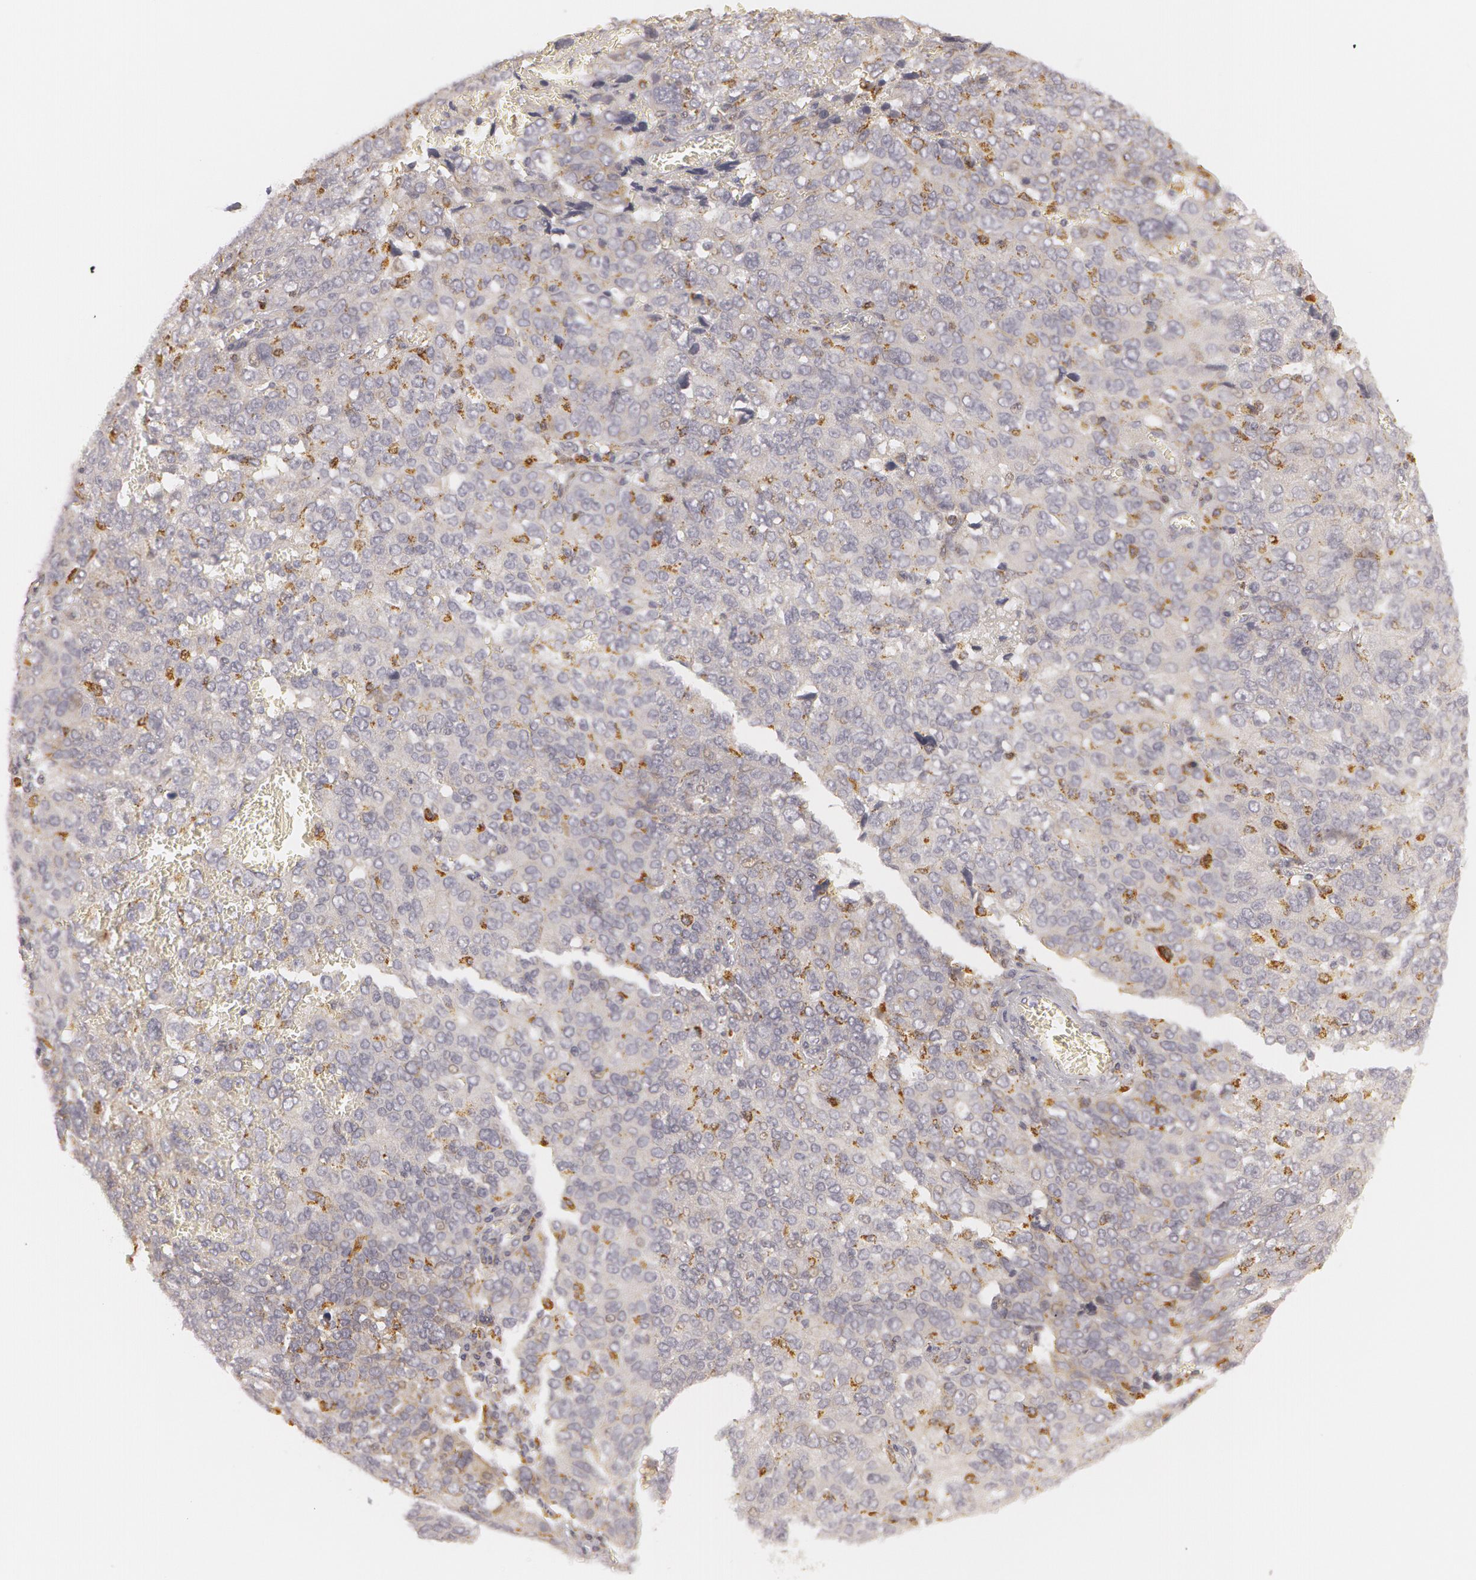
{"staining": {"intensity": "moderate", "quantity": "25%-75%", "location": "cytoplasmic/membranous"}, "tissue": "ovarian cancer", "cell_type": "Tumor cells", "image_type": "cancer", "snomed": [{"axis": "morphology", "description": "Carcinoma, endometroid"}, {"axis": "topography", "description": "Ovary"}], "caption": "Immunohistochemical staining of human ovarian cancer (endometroid carcinoma) shows medium levels of moderate cytoplasmic/membranous protein staining in approximately 25%-75% of tumor cells. (brown staining indicates protein expression, while blue staining denotes nuclei).", "gene": "C7", "patient": {"sex": "female", "age": 75}}